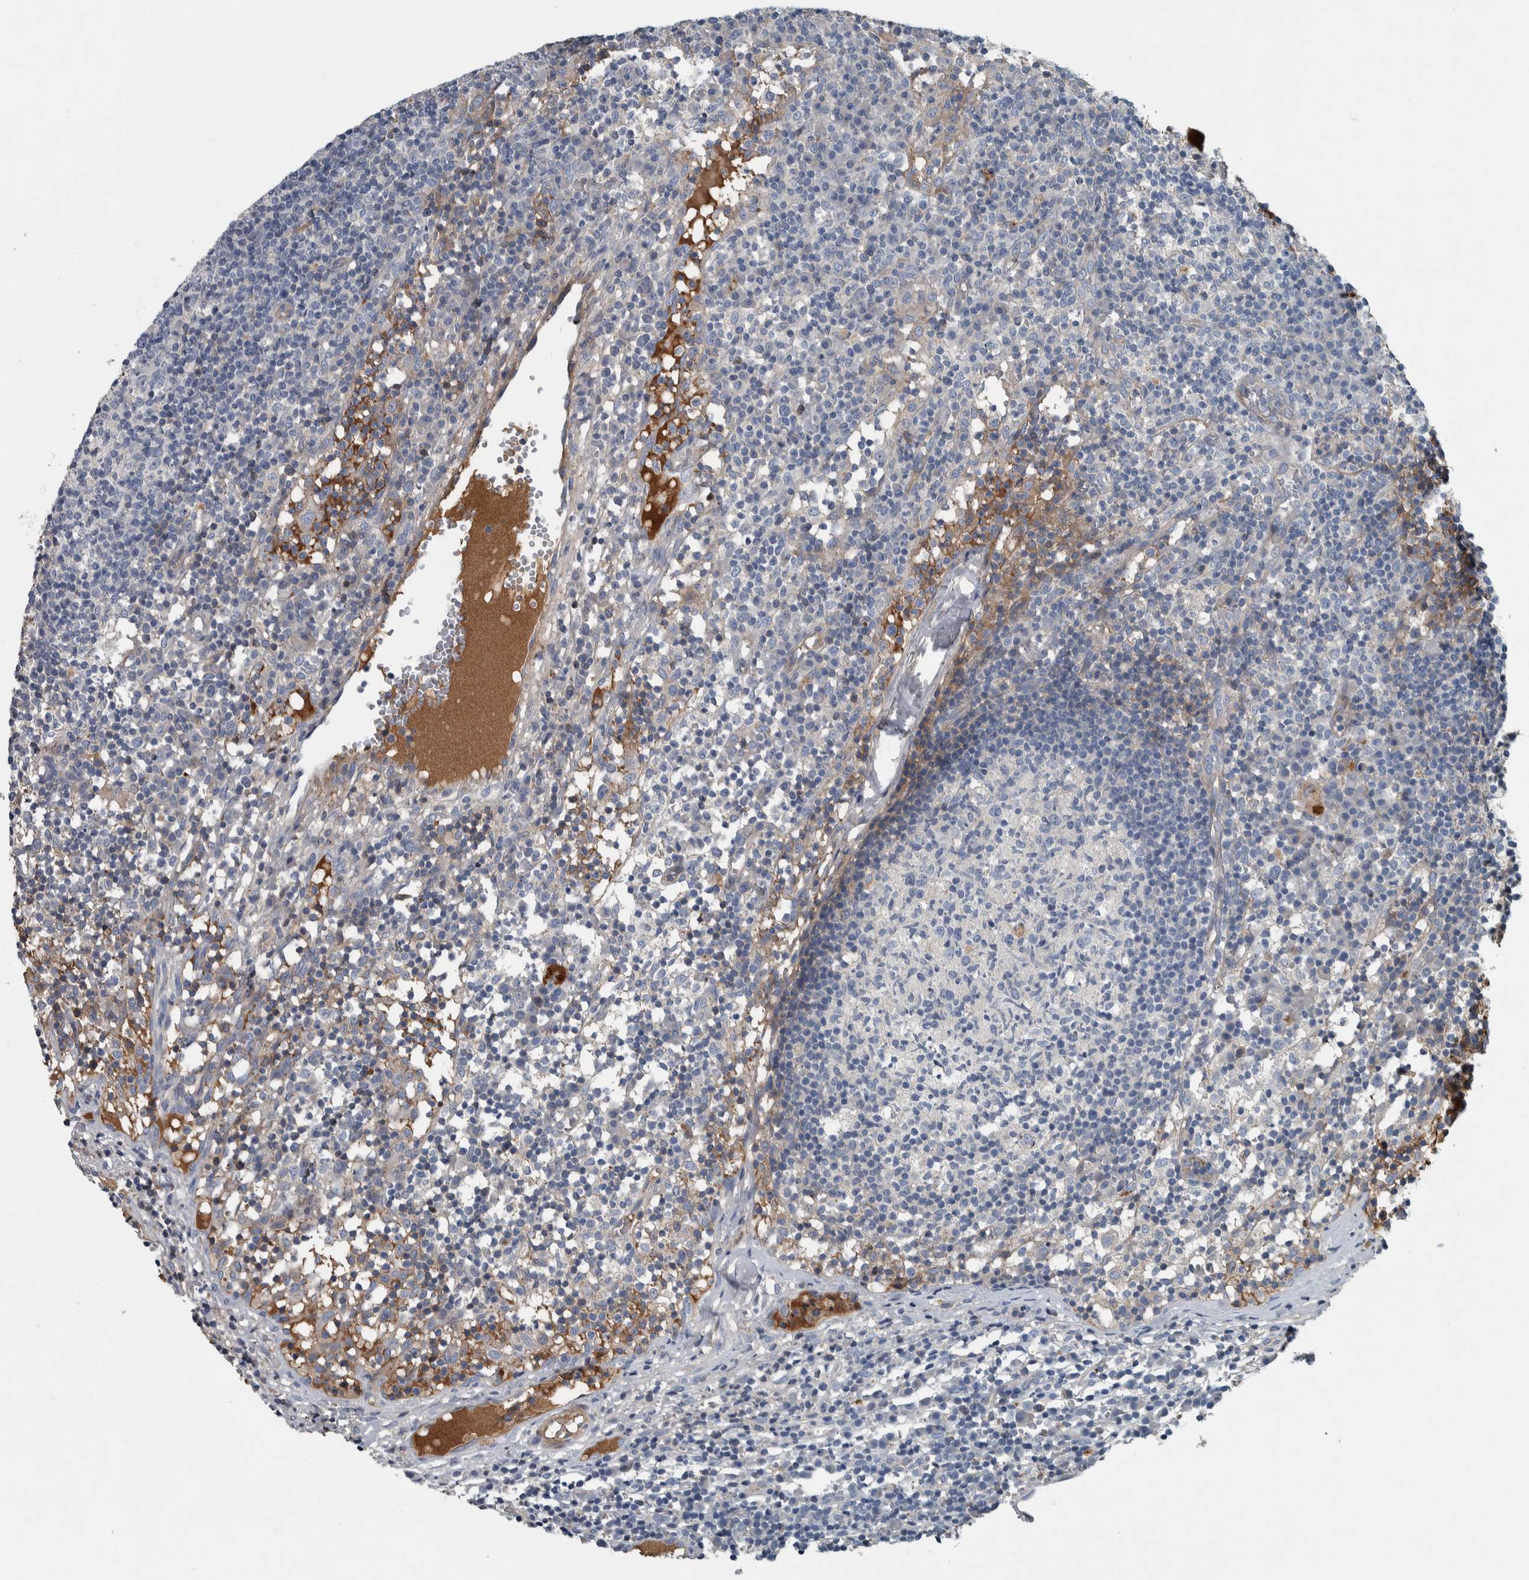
{"staining": {"intensity": "negative", "quantity": "none", "location": "none"}, "tissue": "lymph node", "cell_type": "Germinal center cells", "image_type": "normal", "snomed": [{"axis": "morphology", "description": "Normal tissue, NOS"}, {"axis": "morphology", "description": "Inflammation, NOS"}, {"axis": "topography", "description": "Lymph node"}], "caption": "Germinal center cells show no significant protein positivity in benign lymph node. (Stains: DAB IHC with hematoxylin counter stain, Microscopy: brightfield microscopy at high magnification).", "gene": "SERPINC1", "patient": {"sex": "male", "age": 55}}